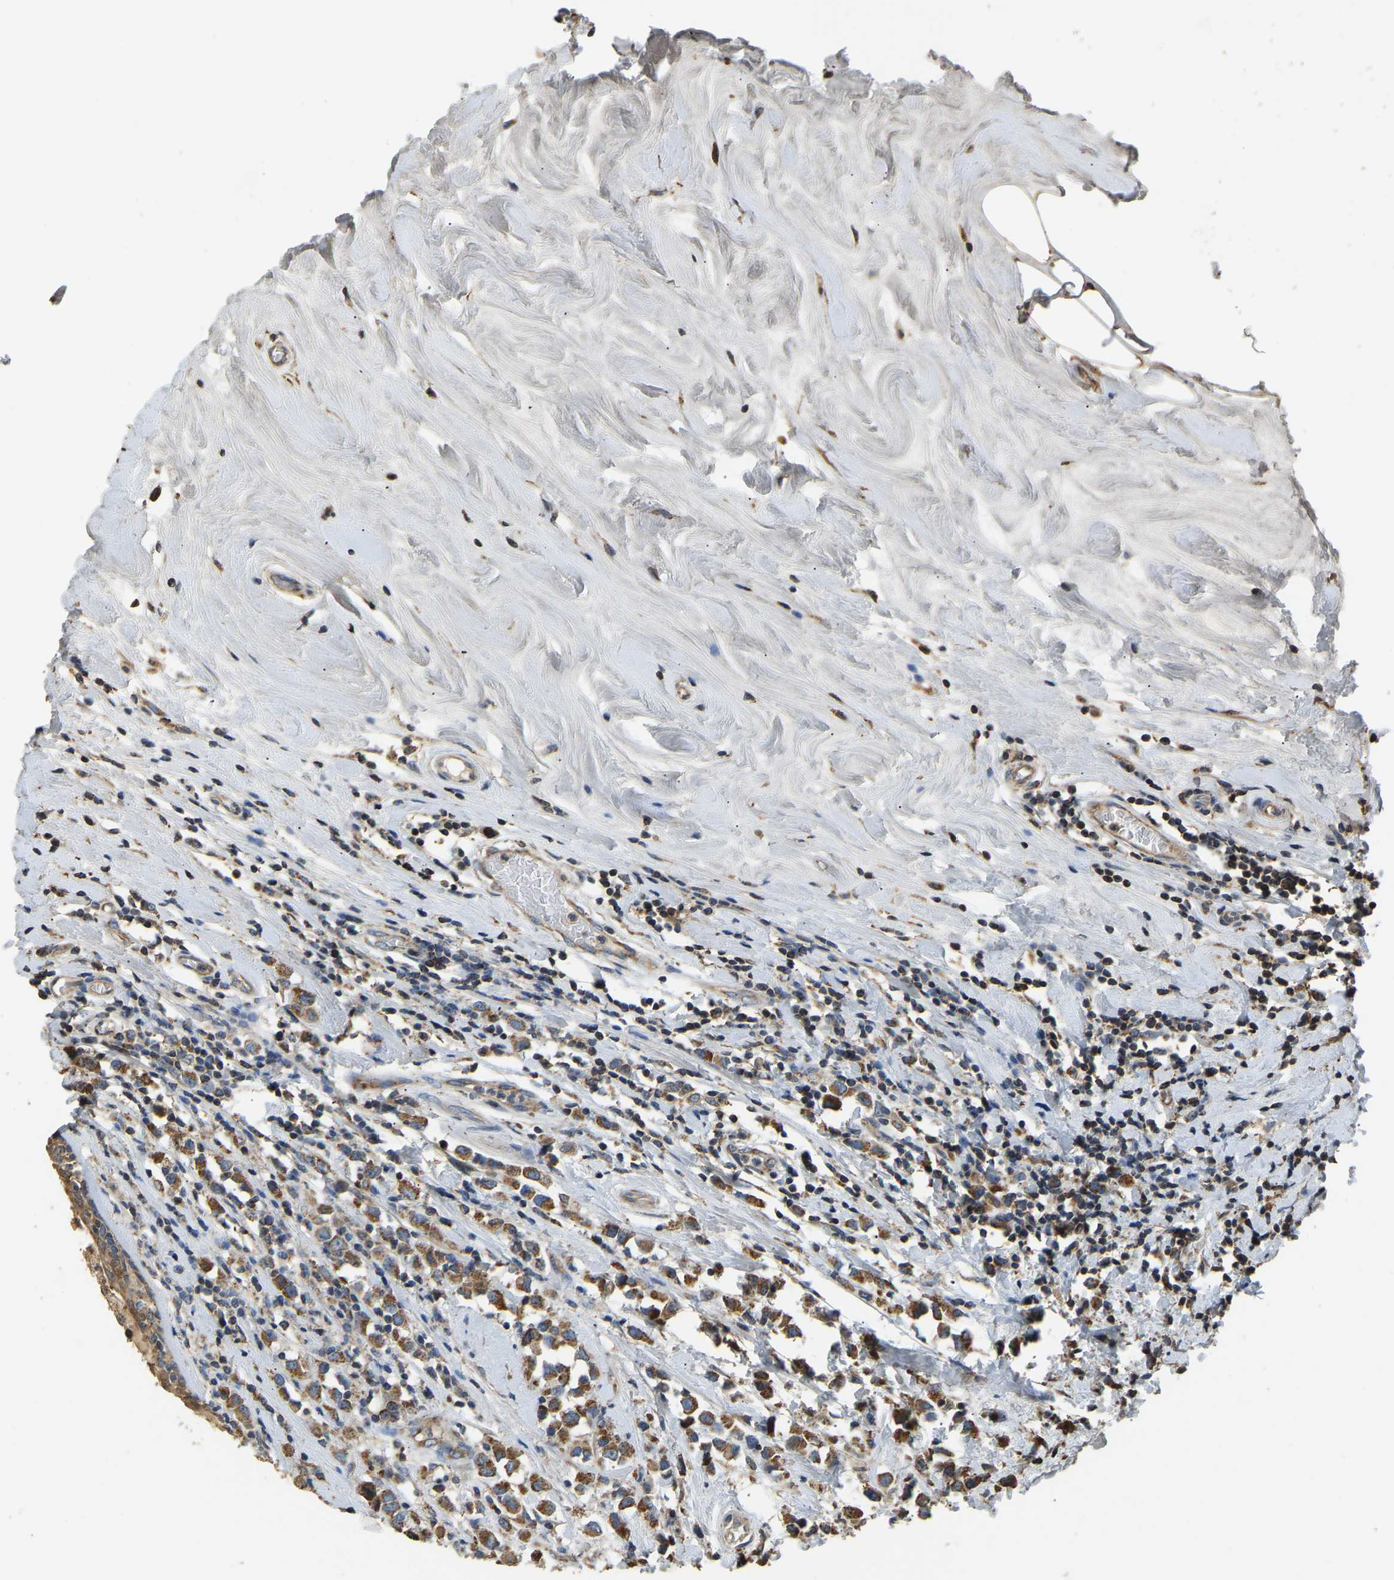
{"staining": {"intensity": "moderate", "quantity": ">75%", "location": "cytoplasmic/membranous"}, "tissue": "breast cancer", "cell_type": "Tumor cells", "image_type": "cancer", "snomed": [{"axis": "morphology", "description": "Duct carcinoma"}, {"axis": "topography", "description": "Breast"}], "caption": "Breast cancer stained with DAB (3,3'-diaminobenzidine) immunohistochemistry shows medium levels of moderate cytoplasmic/membranous expression in approximately >75% of tumor cells. The staining was performed using DAB to visualize the protein expression in brown, while the nuclei were stained in blue with hematoxylin (Magnification: 20x).", "gene": "TUFM", "patient": {"sex": "female", "age": 61}}